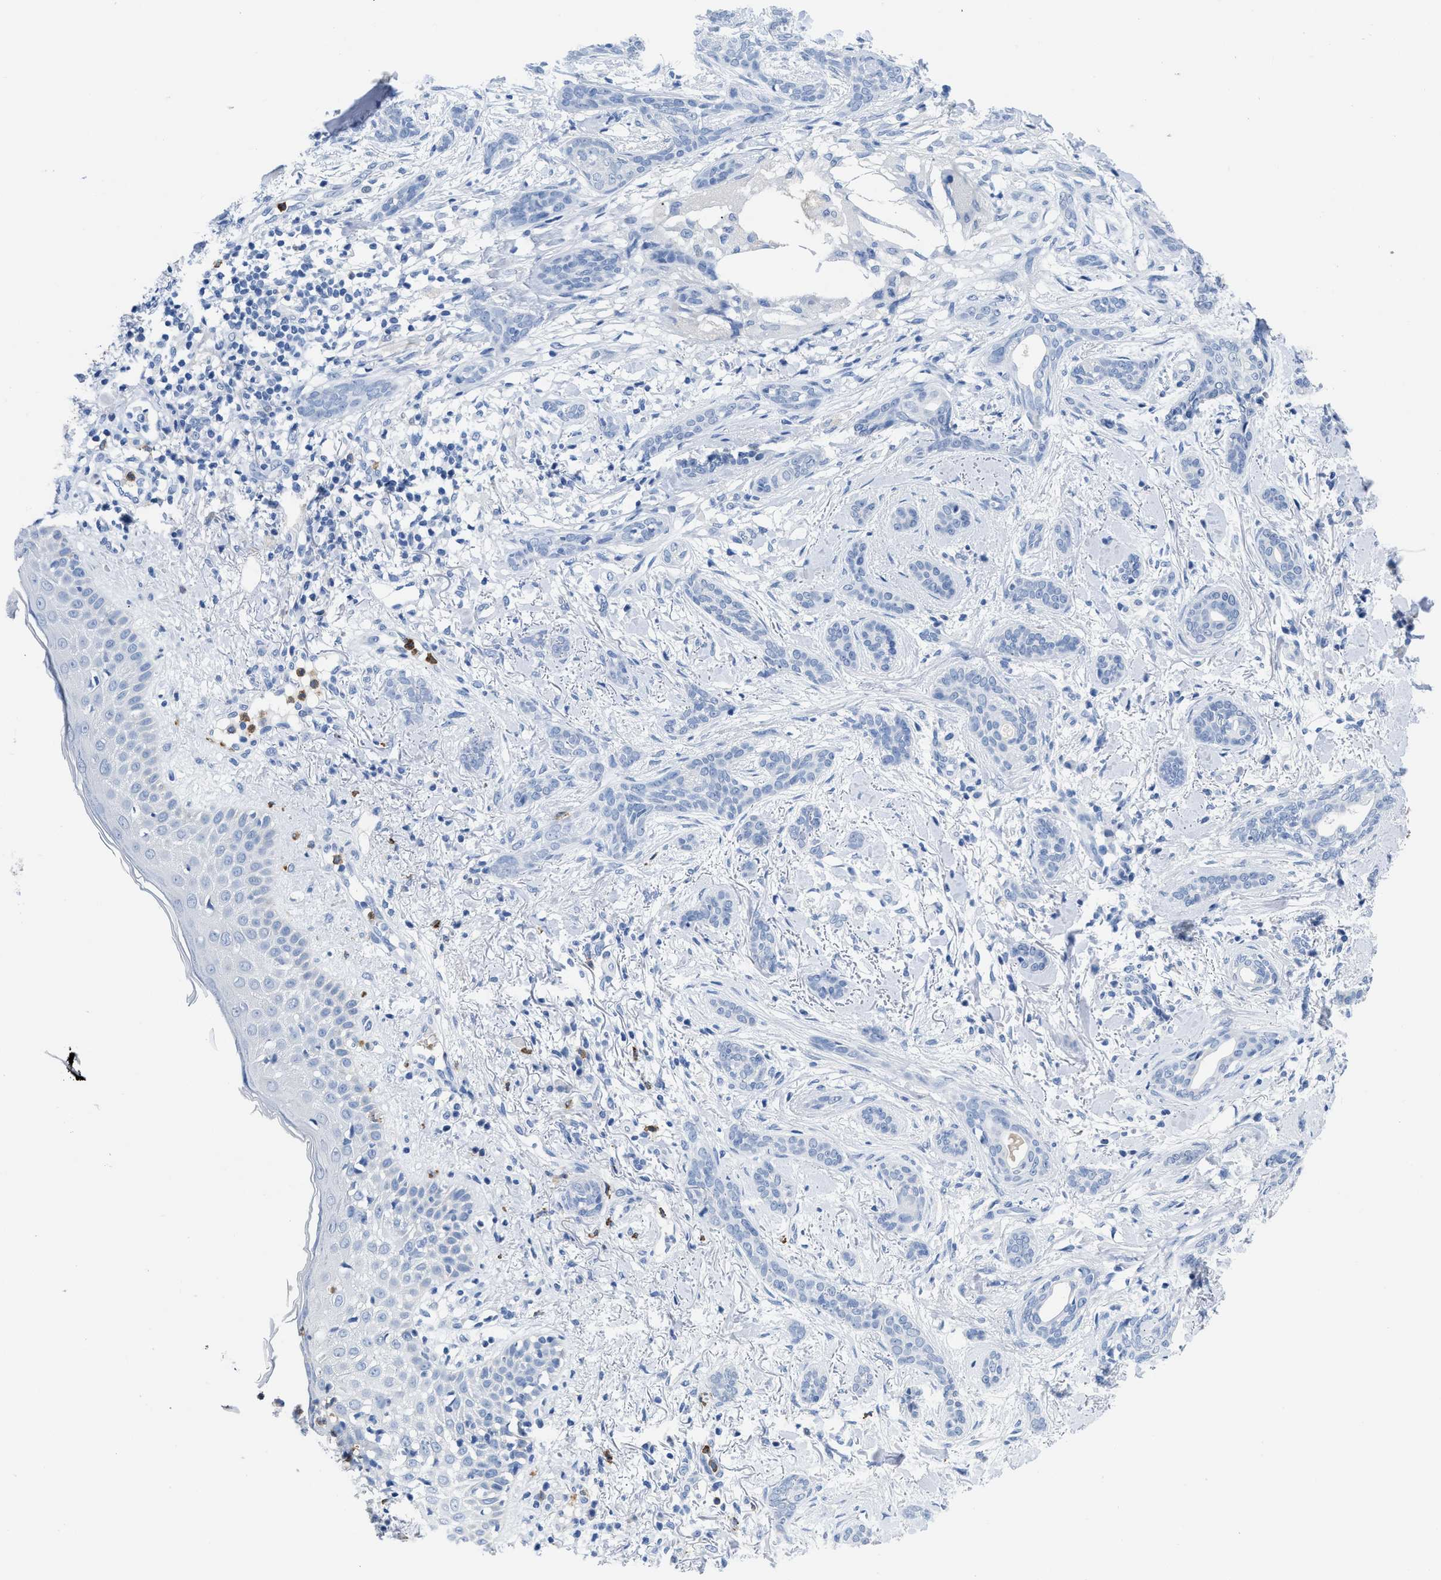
{"staining": {"intensity": "negative", "quantity": "none", "location": "none"}, "tissue": "skin cancer", "cell_type": "Tumor cells", "image_type": "cancer", "snomed": [{"axis": "morphology", "description": "Basal cell carcinoma"}, {"axis": "morphology", "description": "Adnexal tumor, benign"}, {"axis": "topography", "description": "Skin"}], "caption": "A histopathology image of human skin benign adnexal tumor is negative for staining in tumor cells.", "gene": "CR1", "patient": {"sex": "female", "age": 42}}